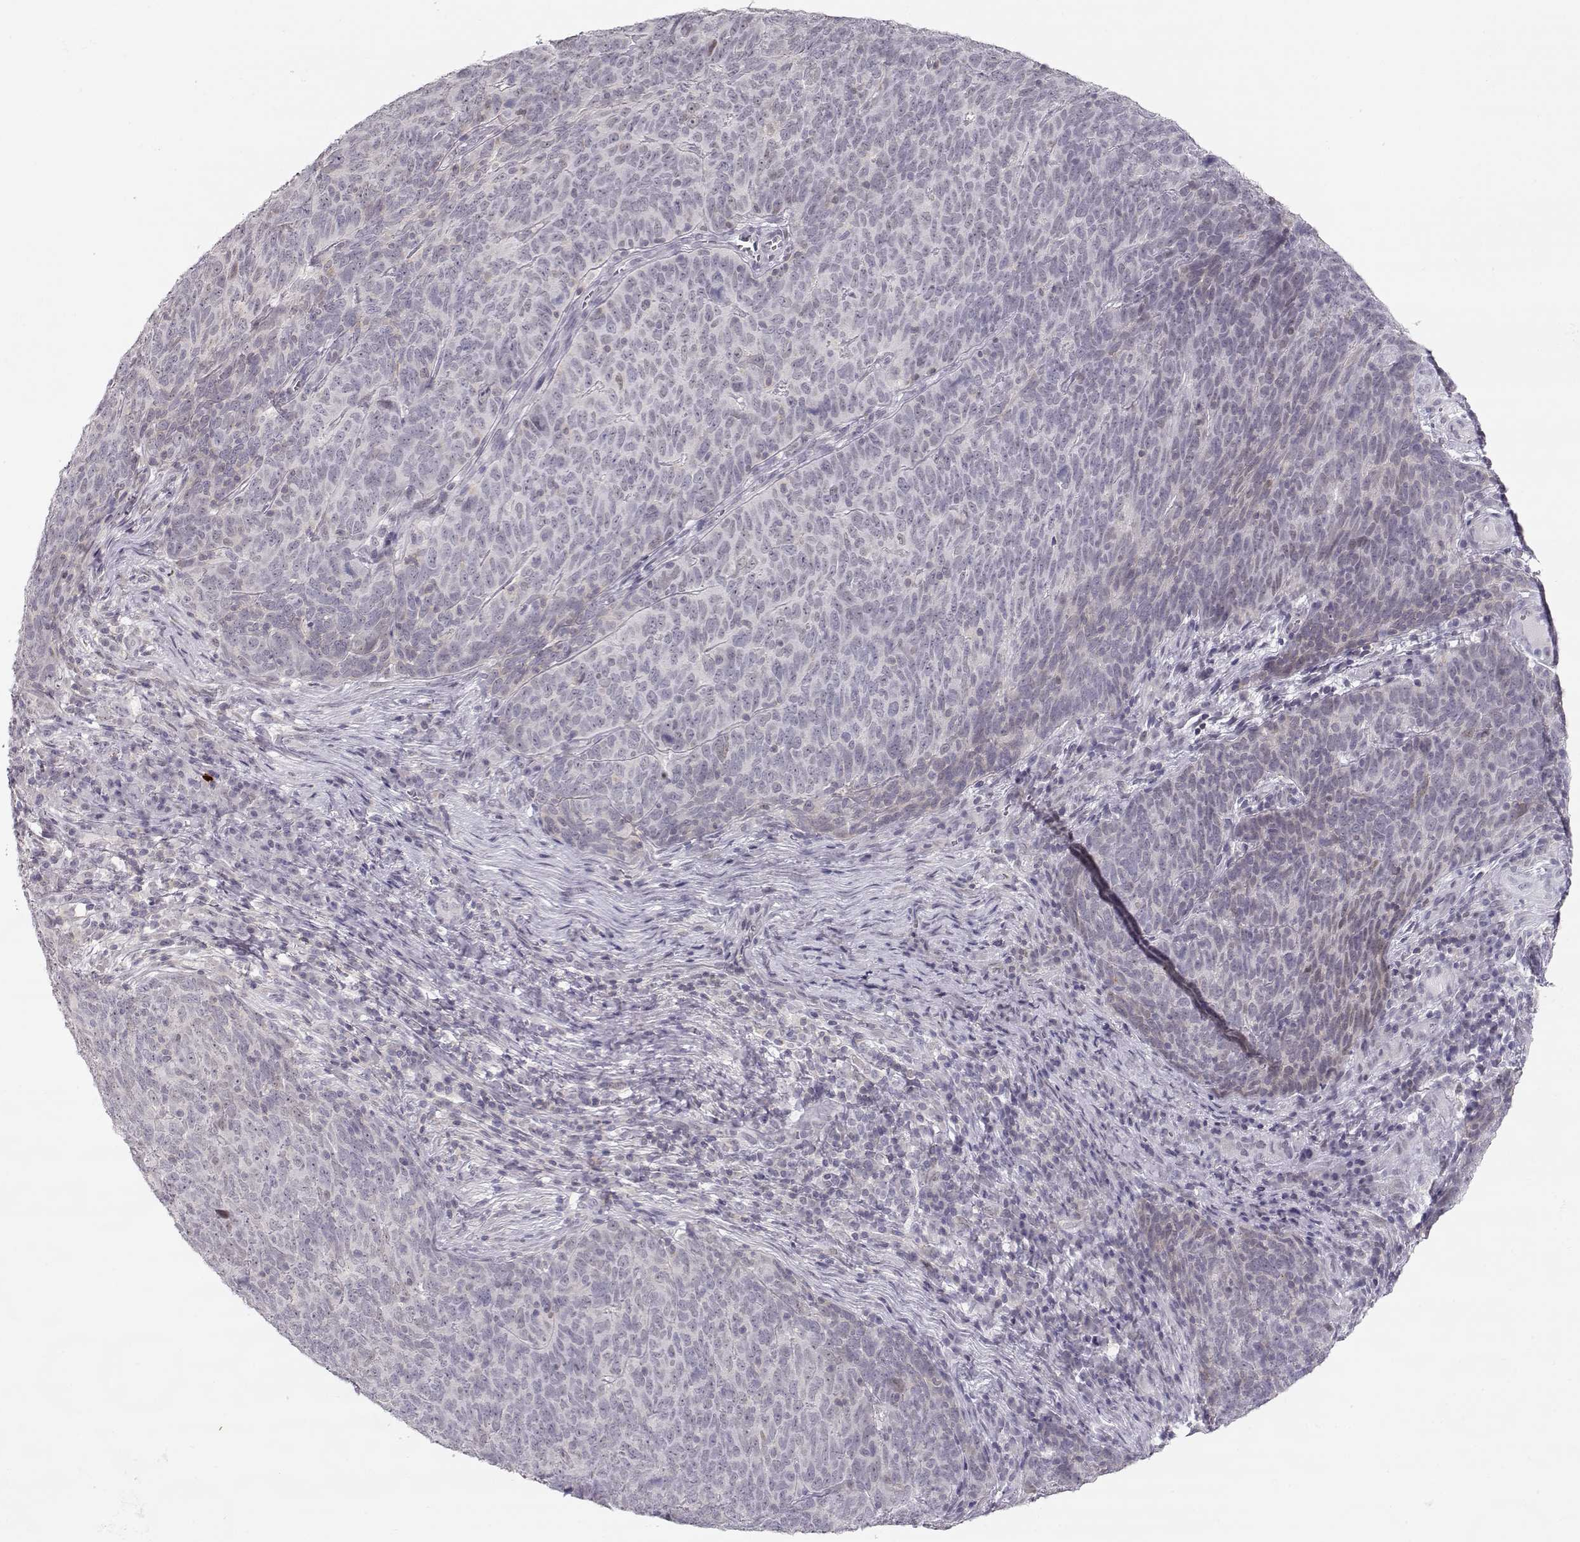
{"staining": {"intensity": "negative", "quantity": "none", "location": "none"}, "tissue": "skin cancer", "cell_type": "Tumor cells", "image_type": "cancer", "snomed": [{"axis": "morphology", "description": "Squamous cell carcinoma, NOS"}, {"axis": "topography", "description": "Skin"}, {"axis": "topography", "description": "Anal"}], "caption": "Squamous cell carcinoma (skin) was stained to show a protein in brown. There is no significant positivity in tumor cells. (Immunohistochemistry (ihc), brightfield microscopy, high magnification).", "gene": "TEPP", "patient": {"sex": "female", "age": 51}}